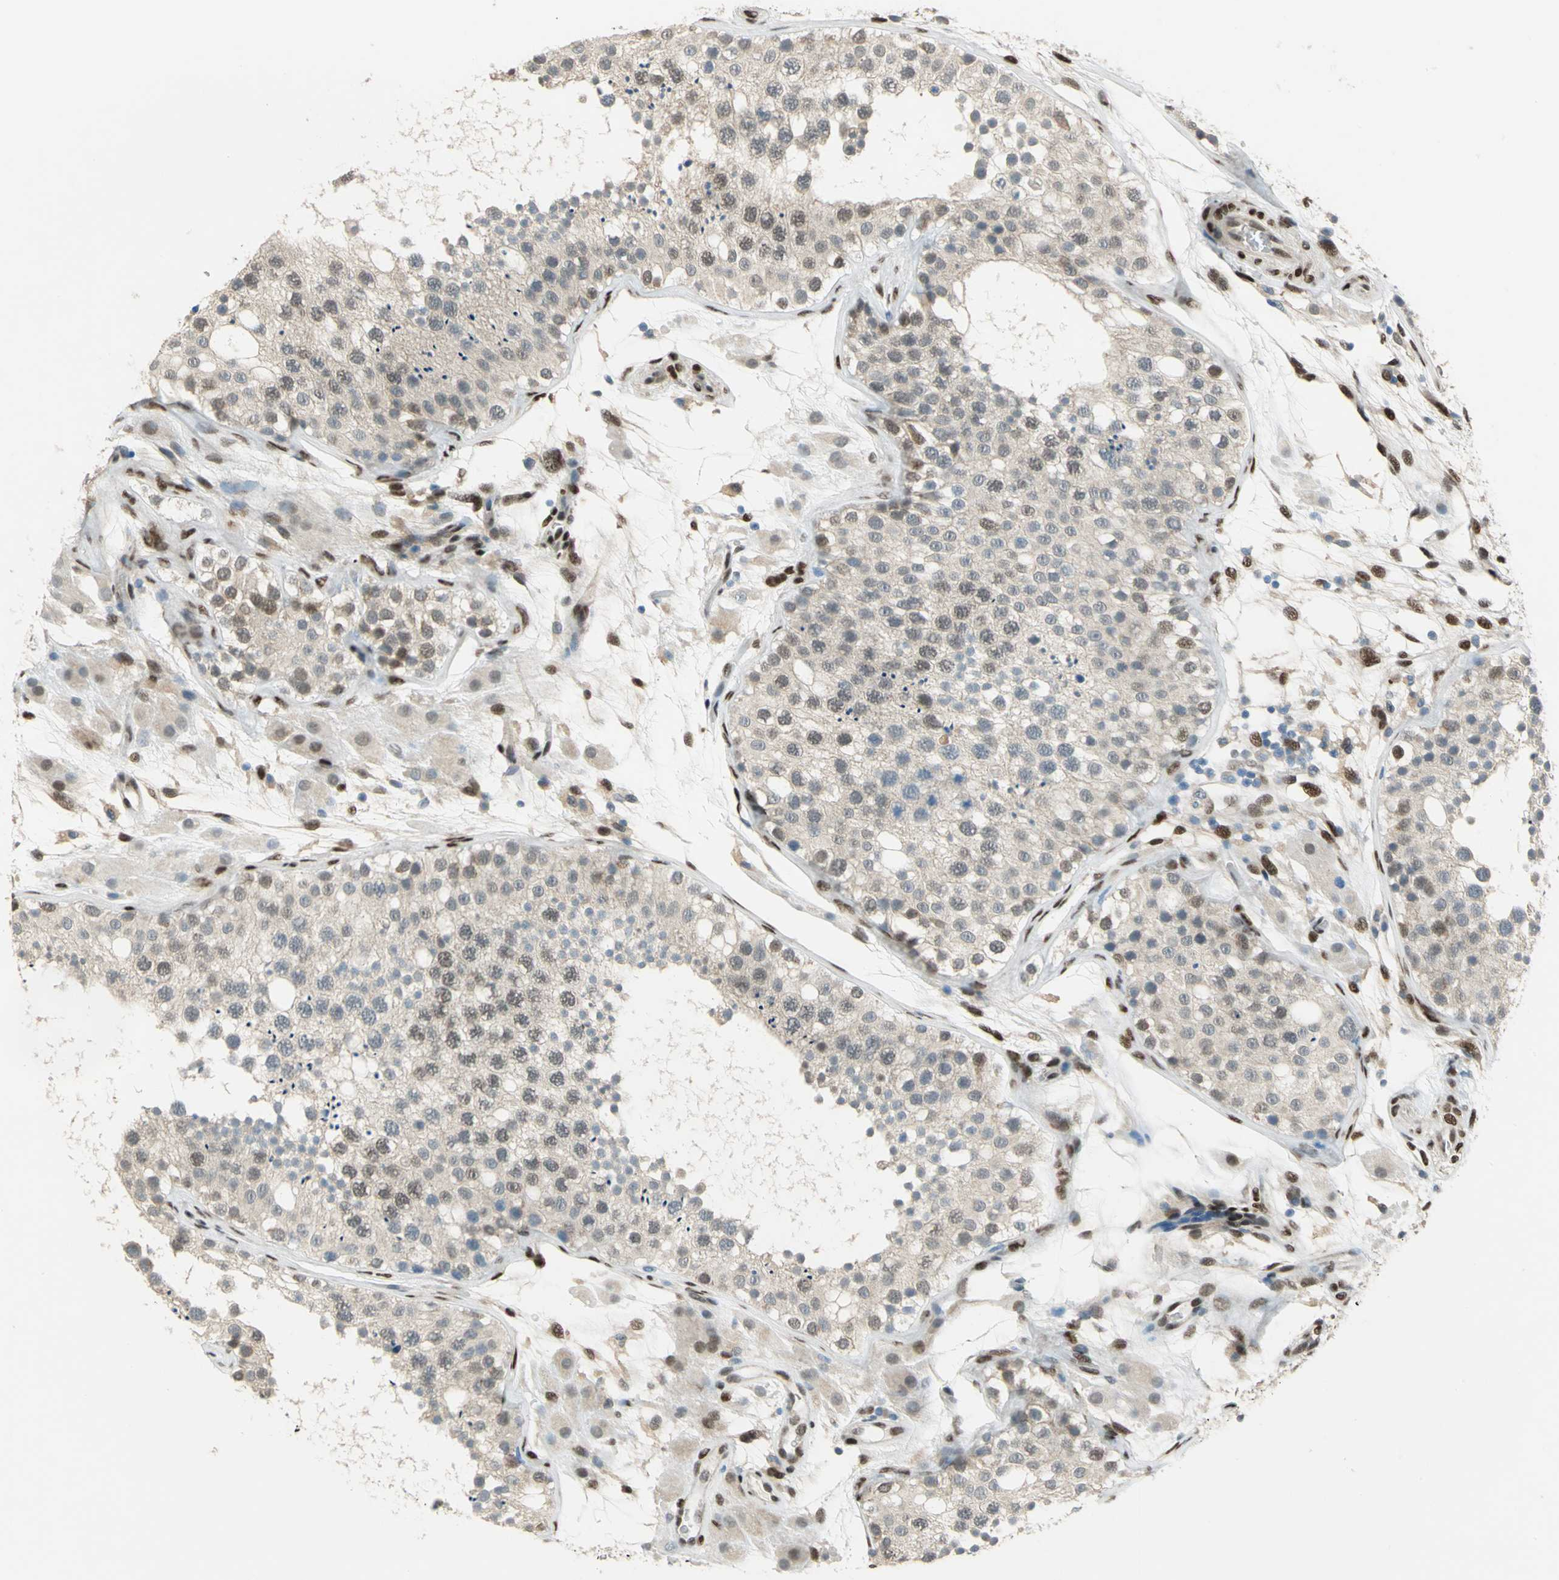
{"staining": {"intensity": "weak", "quantity": ">75%", "location": "cytoplasmic/membranous,nuclear"}, "tissue": "testis", "cell_type": "Cells in seminiferous ducts", "image_type": "normal", "snomed": [{"axis": "morphology", "description": "Normal tissue, NOS"}, {"axis": "topography", "description": "Testis"}], "caption": "Benign testis shows weak cytoplasmic/membranous,nuclear positivity in approximately >75% of cells in seminiferous ducts, visualized by immunohistochemistry.", "gene": "RBFOX2", "patient": {"sex": "male", "age": 26}}